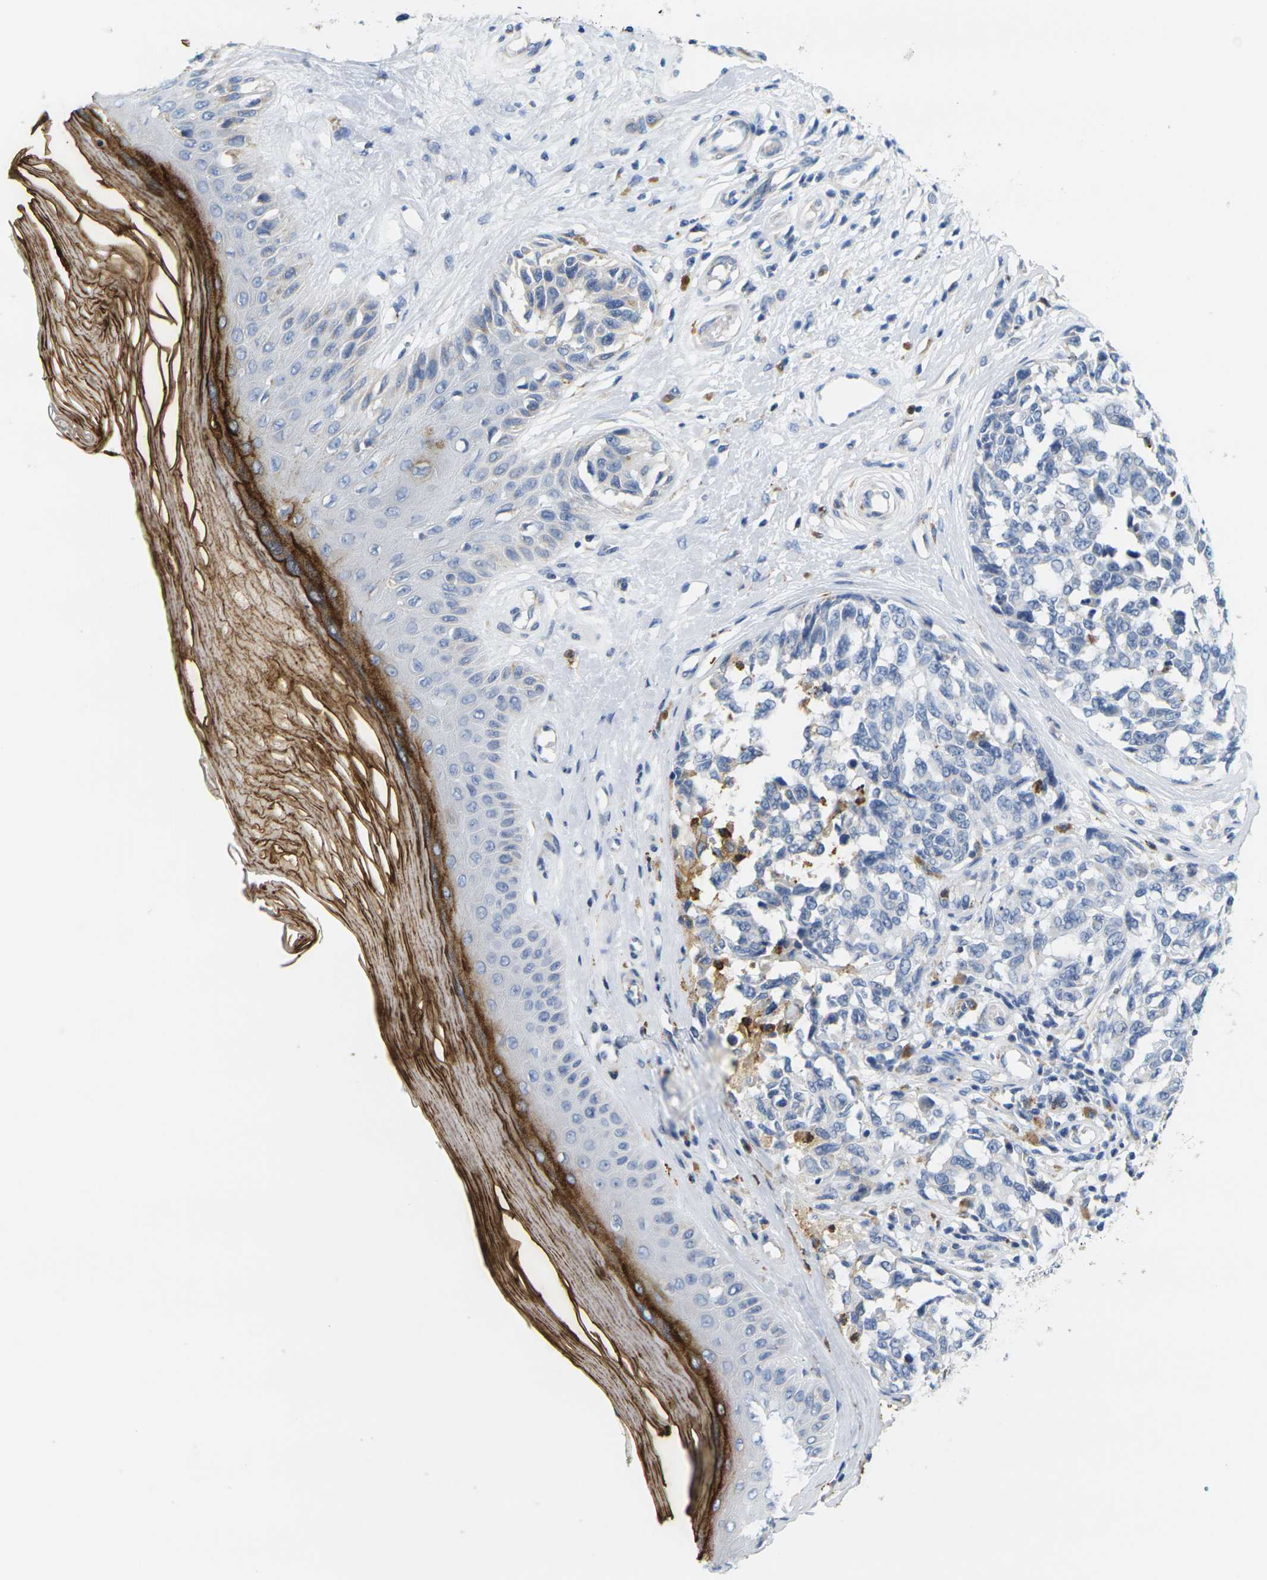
{"staining": {"intensity": "negative", "quantity": "none", "location": "none"}, "tissue": "melanoma", "cell_type": "Tumor cells", "image_type": "cancer", "snomed": [{"axis": "morphology", "description": "Malignant melanoma, NOS"}, {"axis": "topography", "description": "Skin"}], "caption": "There is no significant expression in tumor cells of melanoma.", "gene": "KLK5", "patient": {"sex": "female", "age": 64}}